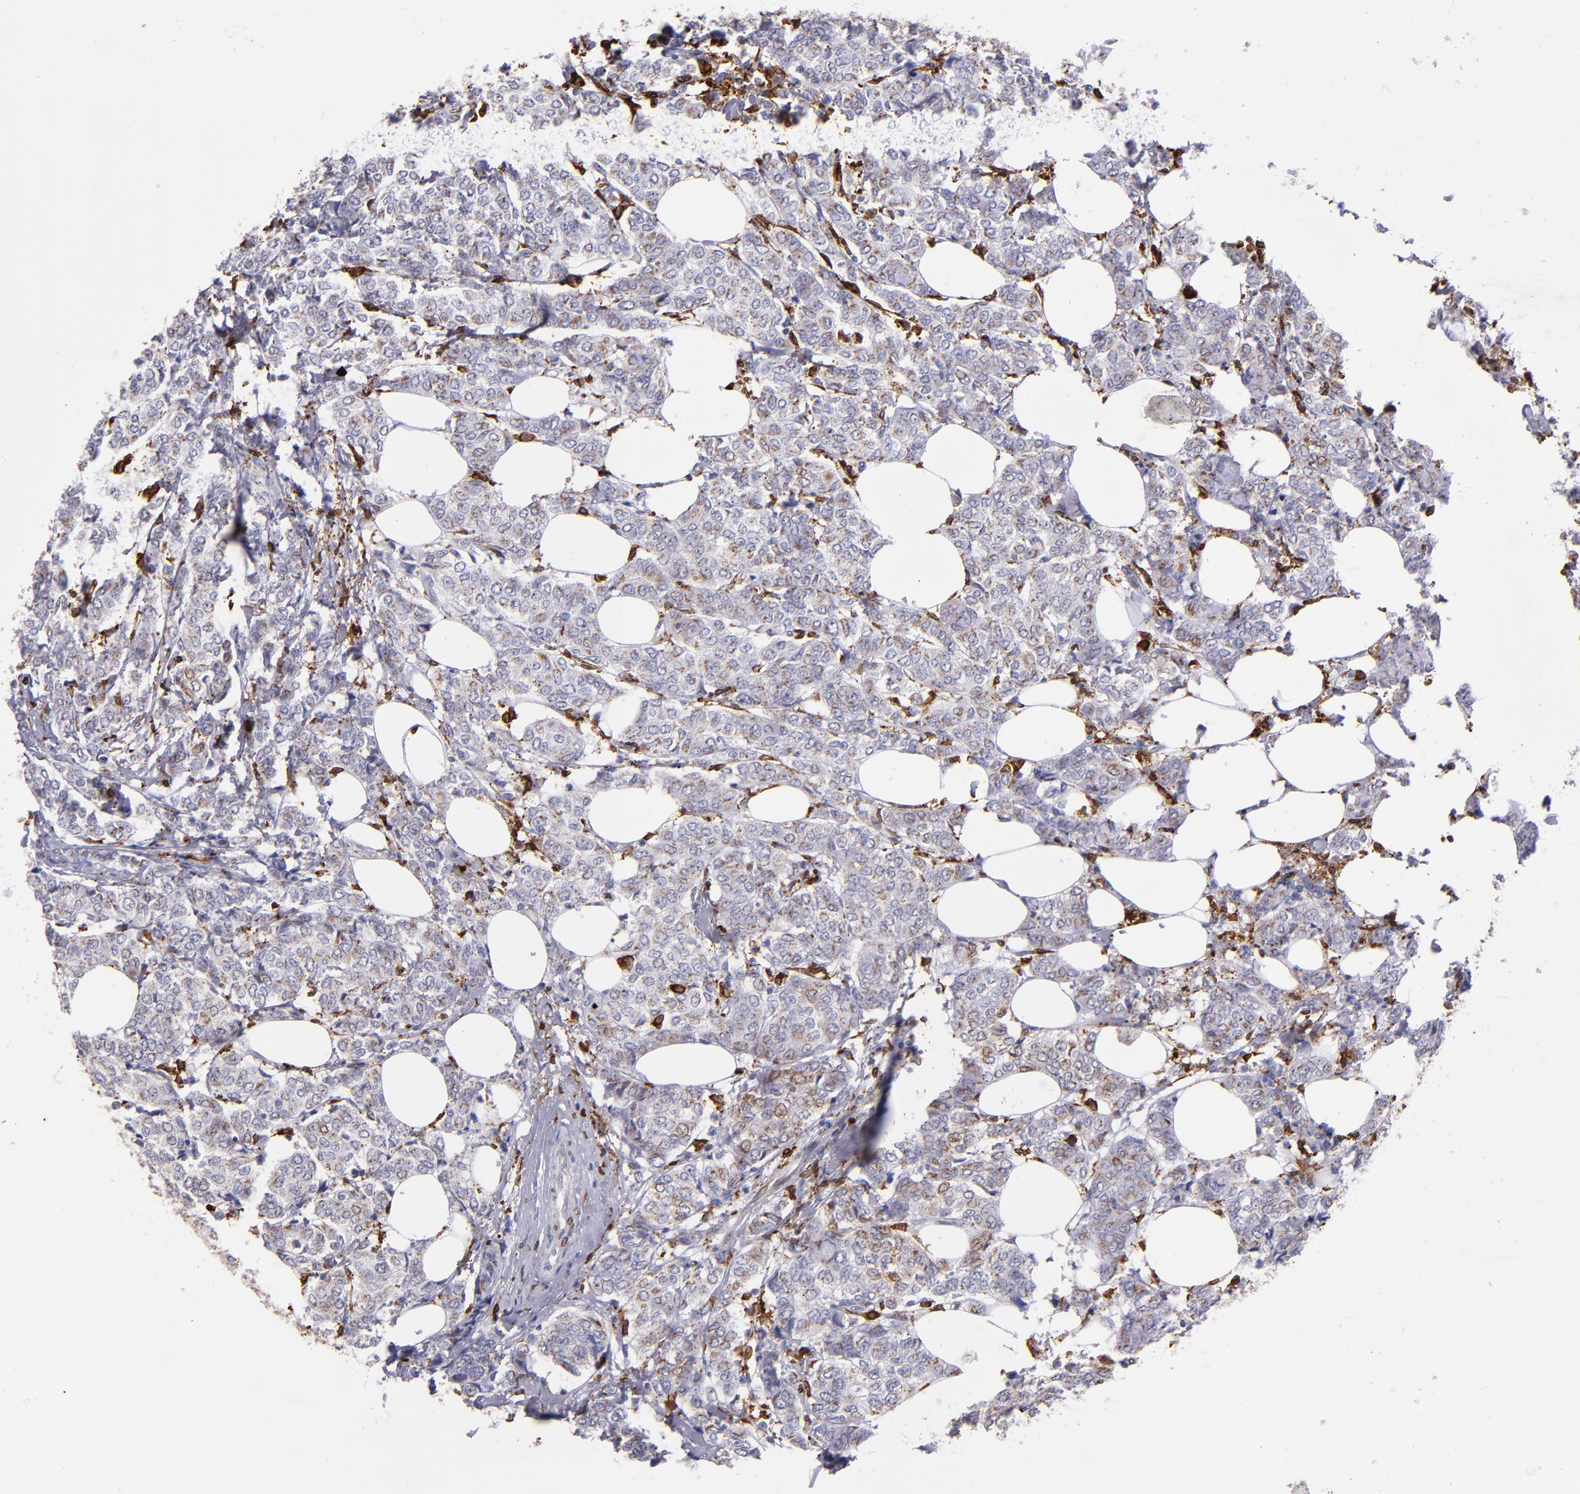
{"staining": {"intensity": "weak", "quantity": ">75%", "location": "cytoplasmic/membranous"}, "tissue": "breast cancer", "cell_type": "Tumor cells", "image_type": "cancer", "snomed": [{"axis": "morphology", "description": "Lobular carcinoma"}, {"axis": "topography", "description": "Breast"}], "caption": "Breast cancer stained with immunohistochemistry (IHC) exhibits weak cytoplasmic/membranous staining in approximately >75% of tumor cells.", "gene": "PTGS1", "patient": {"sex": "female", "age": 60}}